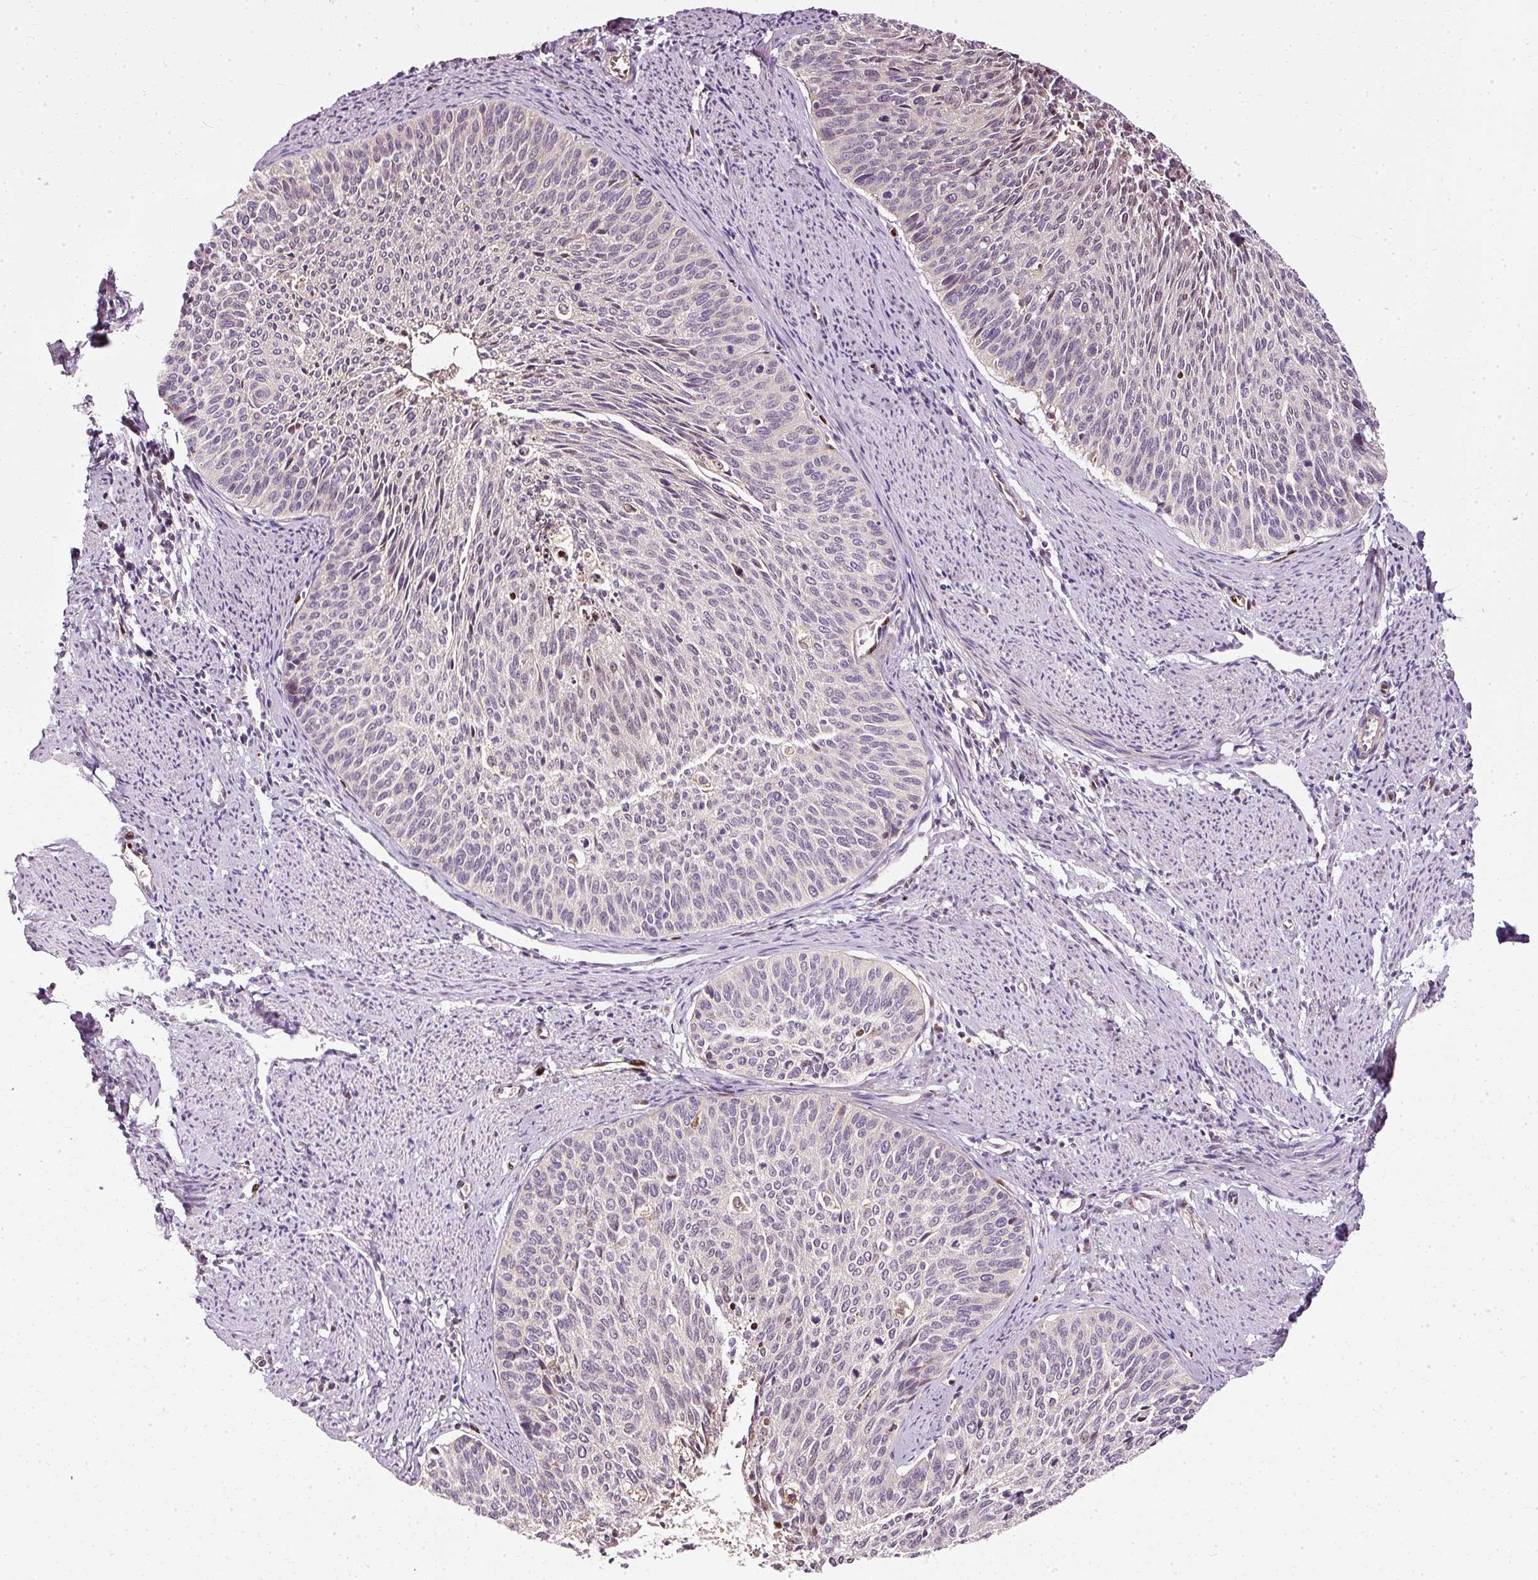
{"staining": {"intensity": "negative", "quantity": "none", "location": "none"}, "tissue": "cervical cancer", "cell_type": "Tumor cells", "image_type": "cancer", "snomed": [{"axis": "morphology", "description": "Squamous cell carcinoma, NOS"}, {"axis": "topography", "description": "Cervix"}], "caption": "DAB (3,3'-diaminobenzidine) immunohistochemical staining of human cervical cancer reveals no significant expression in tumor cells.", "gene": "NAPA", "patient": {"sex": "female", "age": 55}}